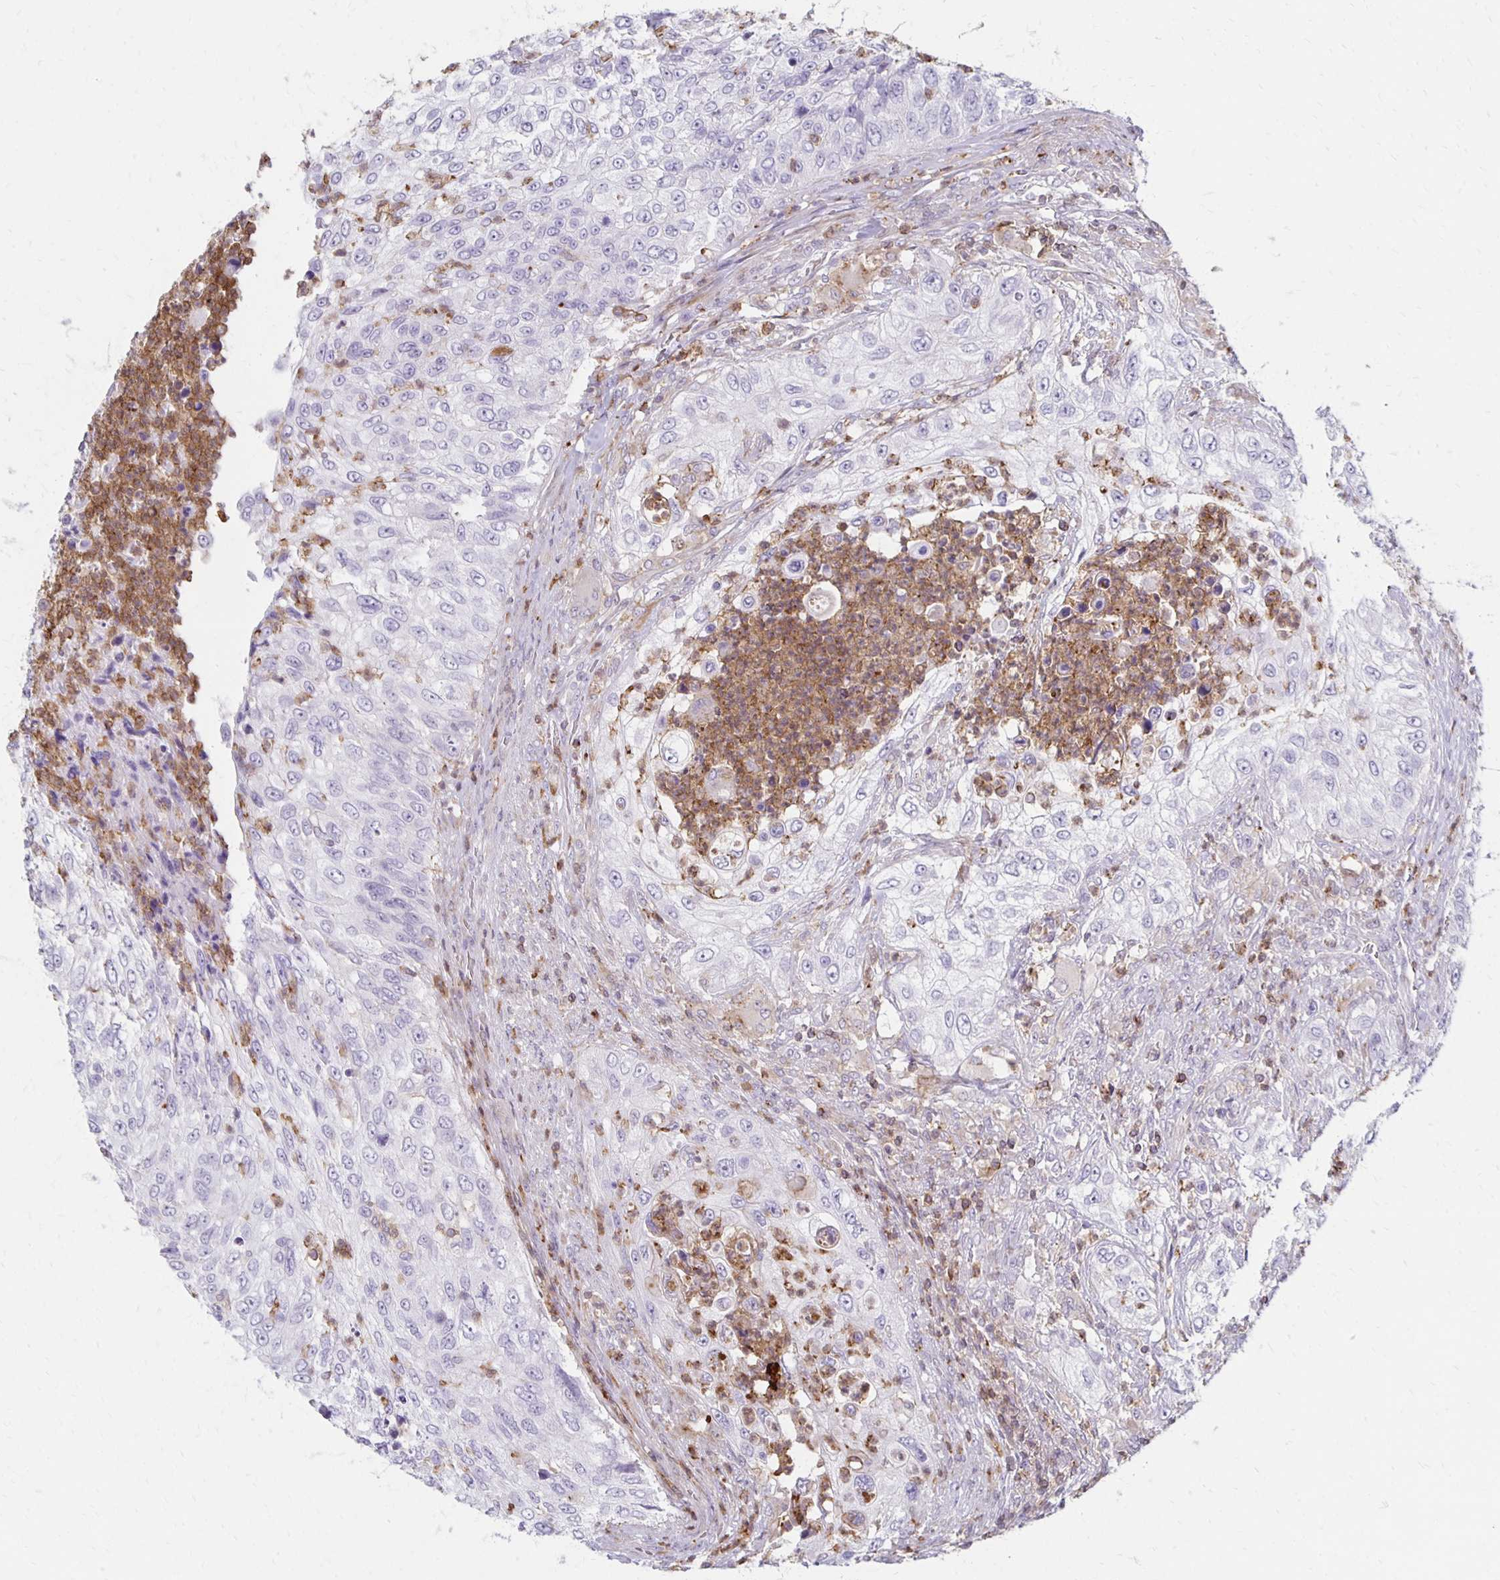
{"staining": {"intensity": "negative", "quantity": "none", "location": "none"}, "tissue": "urothelial cancer", "cell_type": "Tumor cells", "image_type": "cancer", "snomed": [{"axis": "morphology", "description": "Urothelial carcinoma, High grade"}, {"axis": "topography", "description": "Urinary bladder"}], "caption": "Tumor cells show no significant protein staining in urothelial cancer.", "gene": "CCL21", "patient": {"sex": "female", "age": 60}}